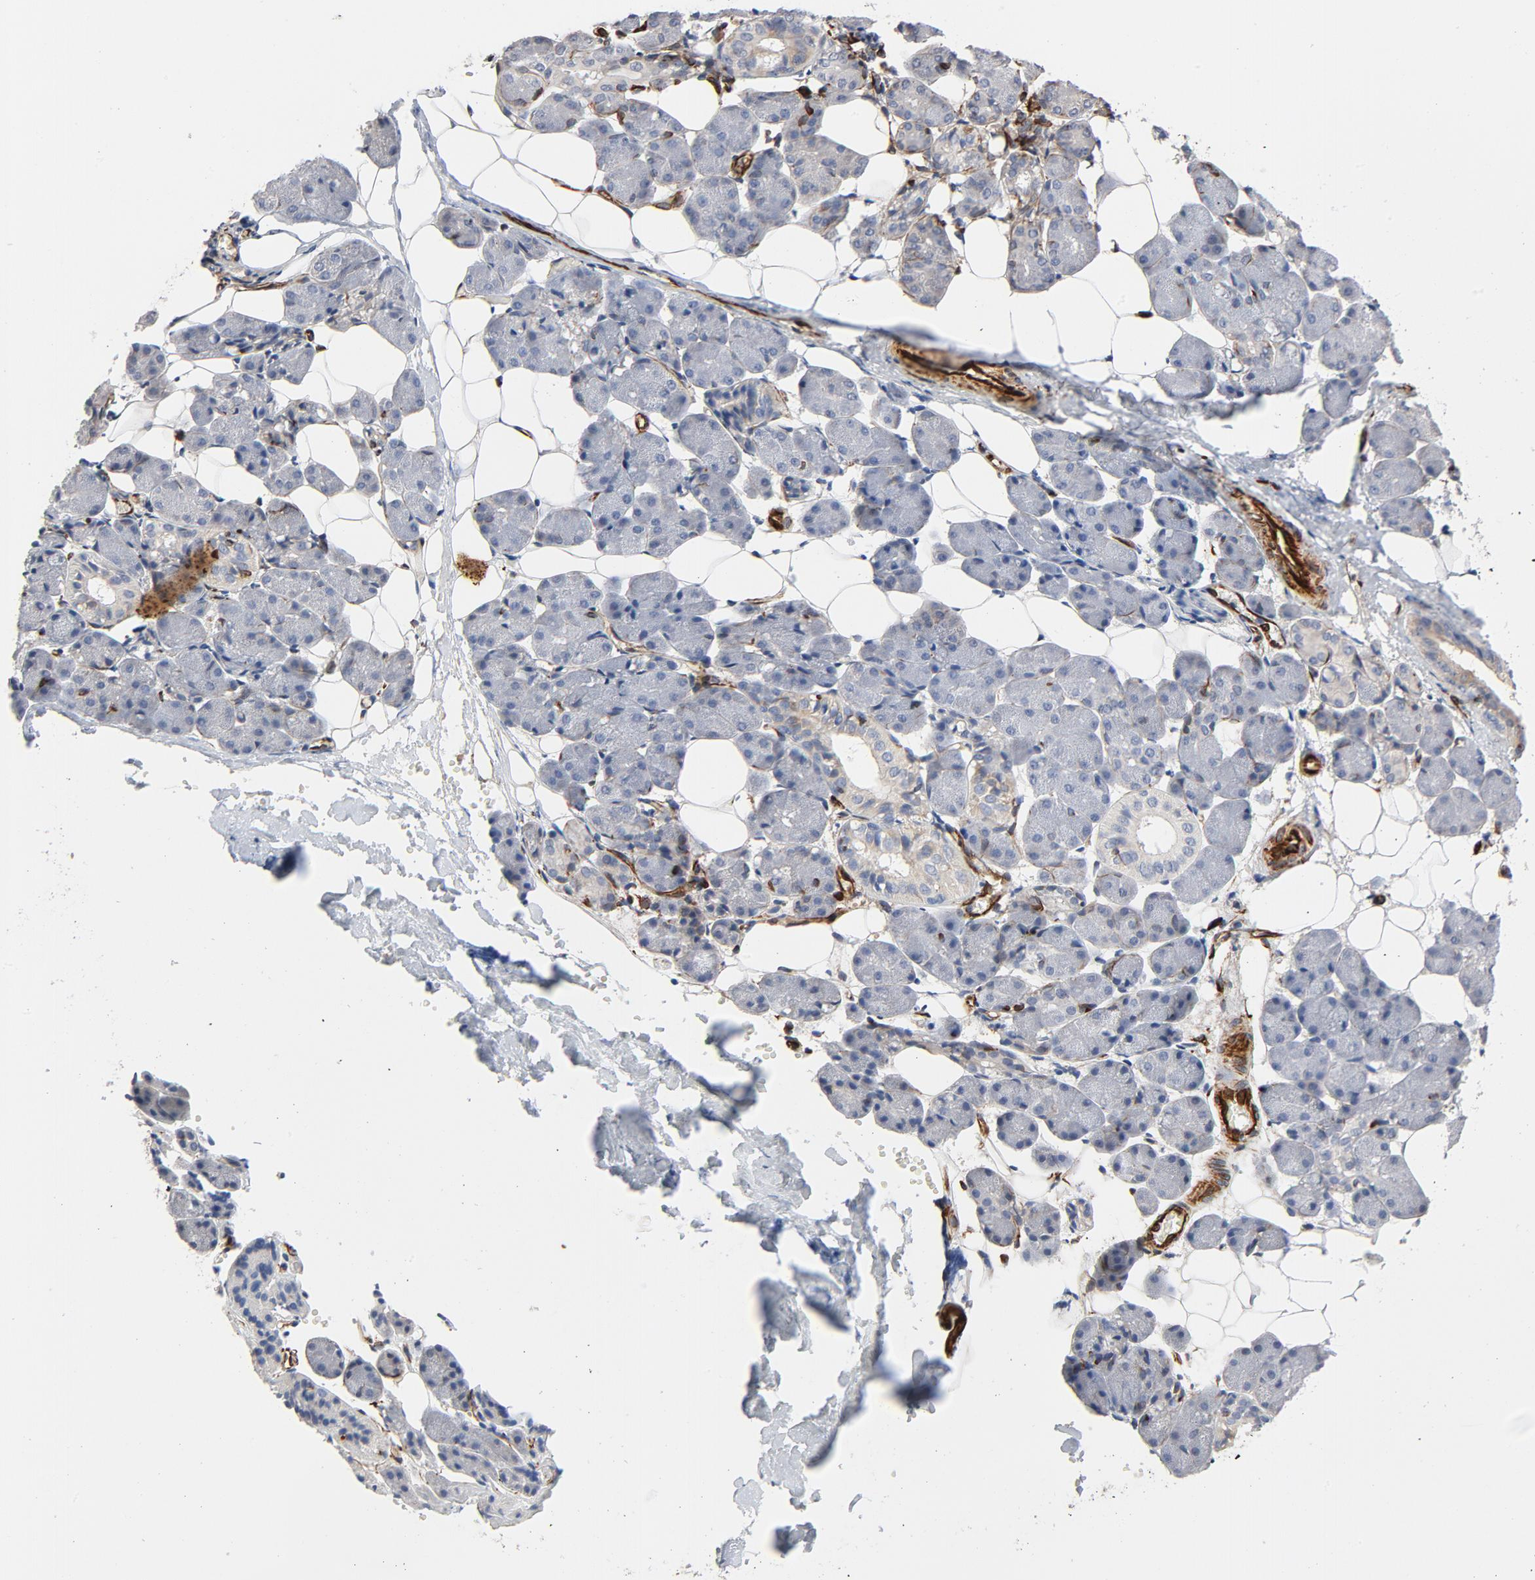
{"staining": {"intensity": "weak", "quantity": "<25%", "location": "cytoplasmic/membranous"}, "tissue": "salivary gland", "cell_type": "Glandular cells", "image_type": "normal", "snomed": [{"axis": "morphology", "description": "Normal tissue, NOS"}, {"axis": "morphology", "description": "Adenoma, NOS"}, {"axis": "topography", "description": "Salivary gland"}], "caption": "Immunohistochemical staining of unremarkable salivary gland reveals no significant positivity in glandular cells. (DAB IHC, high magnification).", "gene": "FAM118A", "patient": {"sex": "female", "age": 32}}